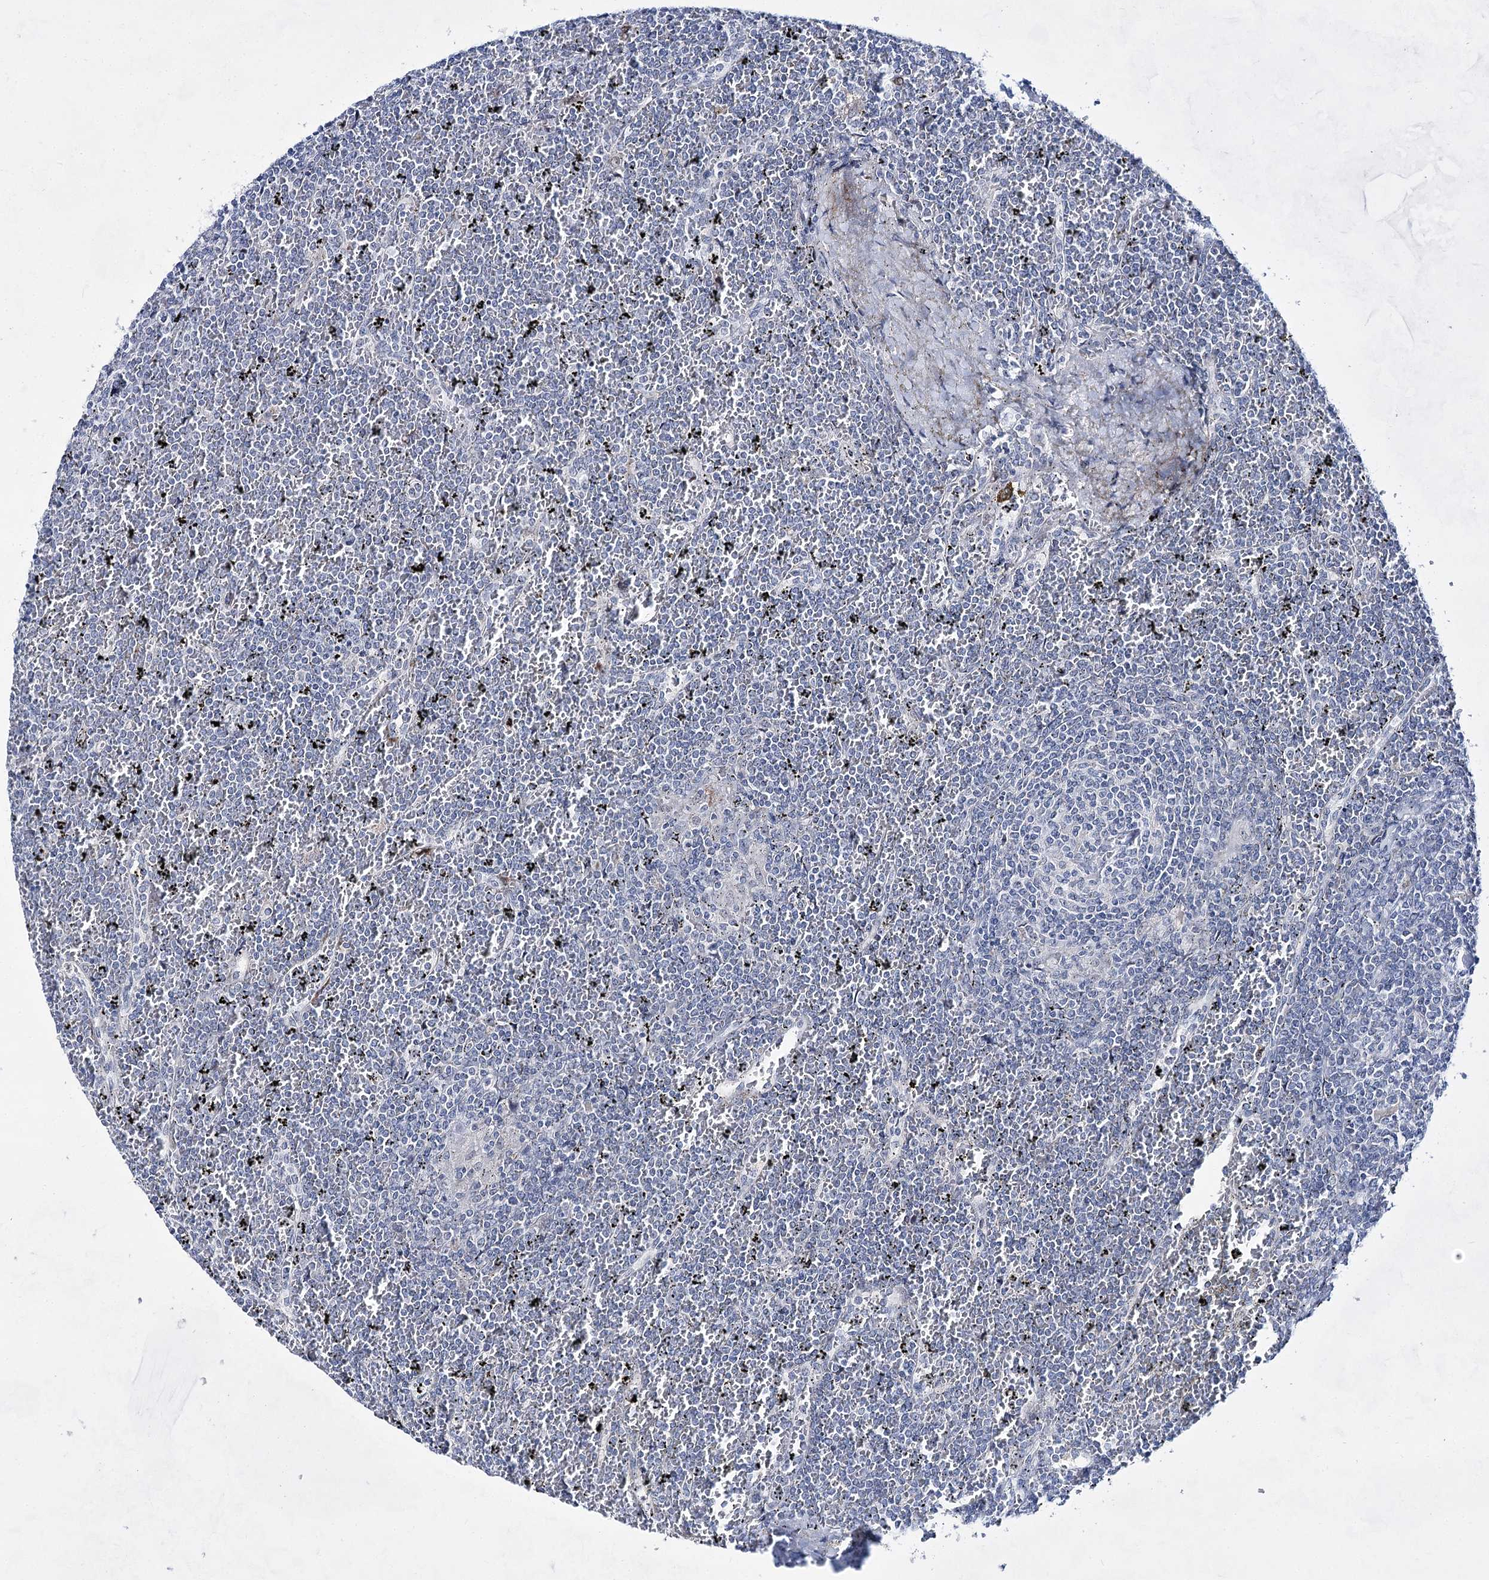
{"staining": {"intensity": "negative", "quantity": "none", "location": "none"}, "tissue": "lymphoma", "cell_type": "Tumor cells", "image_type": "cancer", "snomed": [{"axis": "morphology", "description": "Malignant lymphoma, non-Hodgkin's type, Low grade"}, {"axis": "topography", "description": "Spleen"}], "caption": "Low-grade malignant lymphoma, non-Hodgkin's type stained for a protein using IHC exhibits no positivity tumor cells.", "gene": "BPHL", "patient": {"sex": "female", "age": 19}}